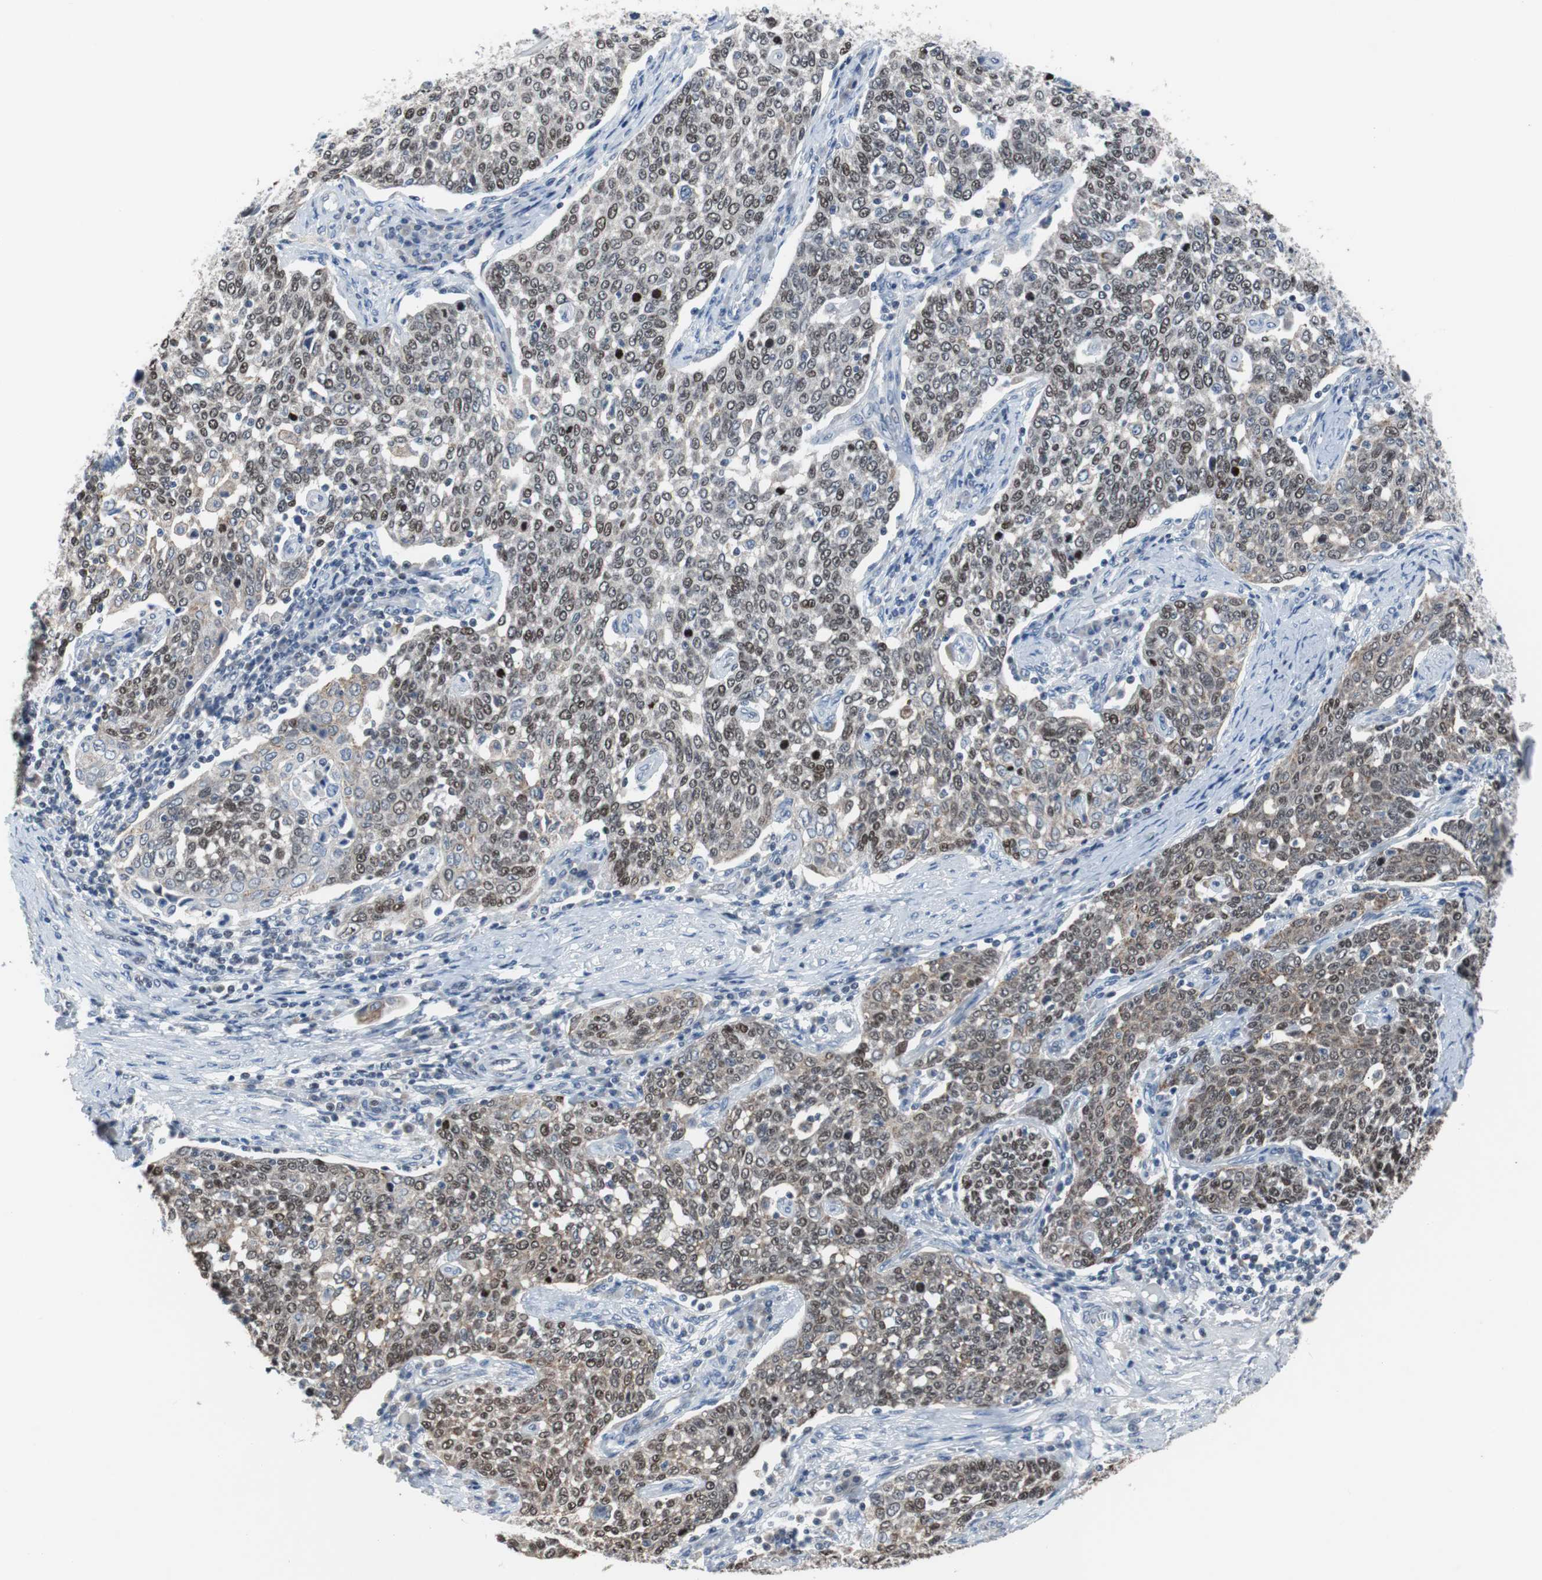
{"staining": {"intensity": "moderate", "quantity": ">75%", "location": "nuclear"}, "tissue": "cervical cancer", "cell_type": "Tumor cells", "image_type": "cancer", "snomed": [{"axis": "morphology", "description": "Squamous cell carcinoma, NOS"}, {"axis": "topography", "description": "Cervix"}], "caption": "Immunohistochemical staining of human cervical cancer (squamous cell carcinoma) reveals medium levels of moderate nuclear expression in about >75% of tumor cells.", "gene": "TP63", "patient": {"sex": "female", "age": 34}}